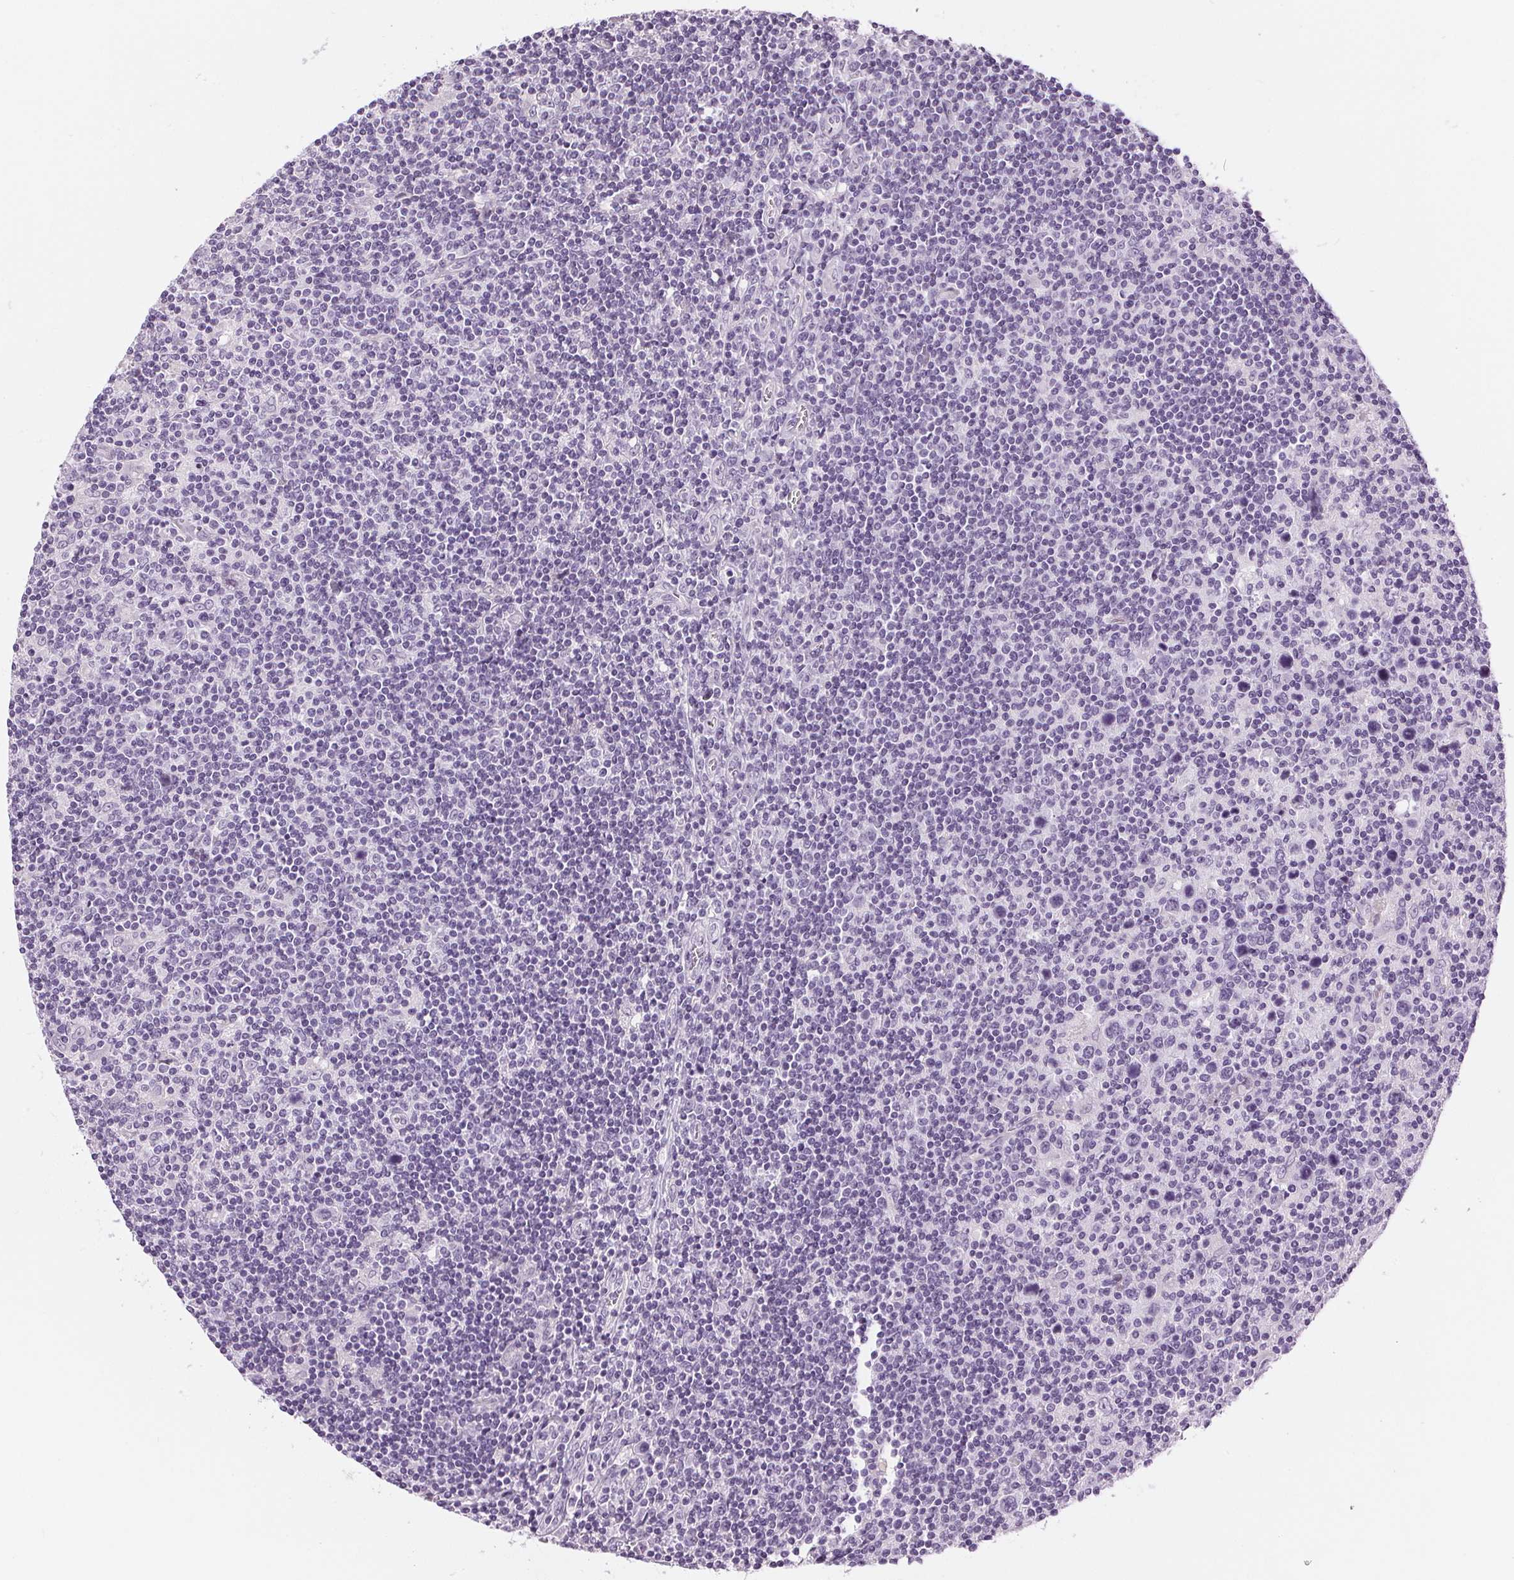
{"staining": {"intensity": "negative", "quantity": "none", "location": "none"}, "tissue": "lymphoma", "cell_type": "Tumor cells", "image_type": "cancer", "snomed": [{"axis": "morphology", "description": "Hodgkin's disease, NOS"}, {"axis": "topography", "description": "Lymph node"}], "caption": "Protein analysis of lymphoma exhibits no significant expression in tumor cells.", "gene": "MISP", "patient": {"sex": "male", "age": 40}}